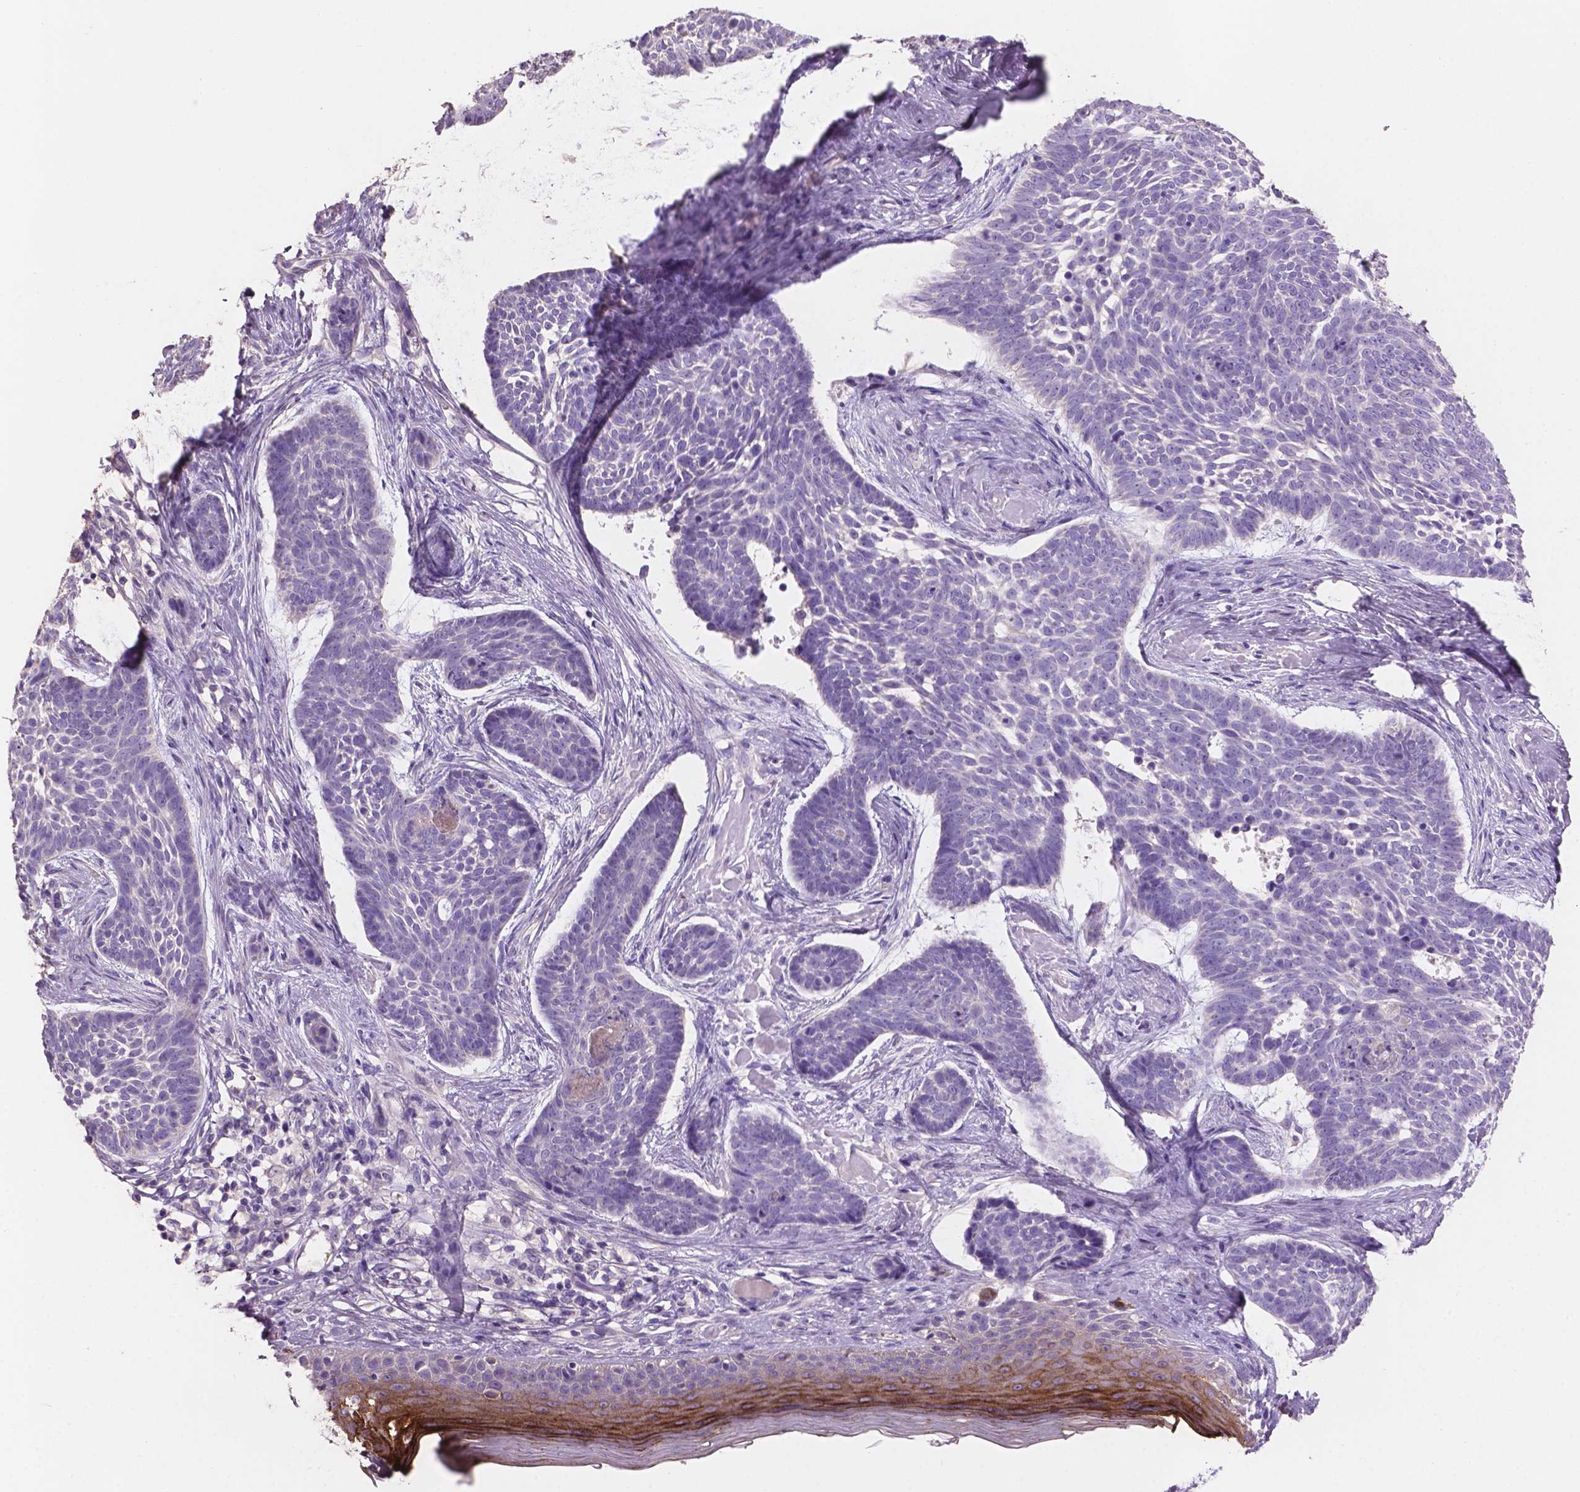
{"staining": {"intensity": "negative", "quantity": "none", "location": "none"}, "tissue": "skin cancer", "cell_type": "Tumor cells", "image_type": "cancer", "snomed": [{"axis": "morphology", "description": "Basal cell carcinoma"}, {"axis": "topography", "description": "Skin"}], "caption": "Histopathology image shows no significant protein positivity in tumor cells of skin cancer (basal cell carcinoma).", "gene": "SBSN", "patient": {"sex": "male", "age": 85}}